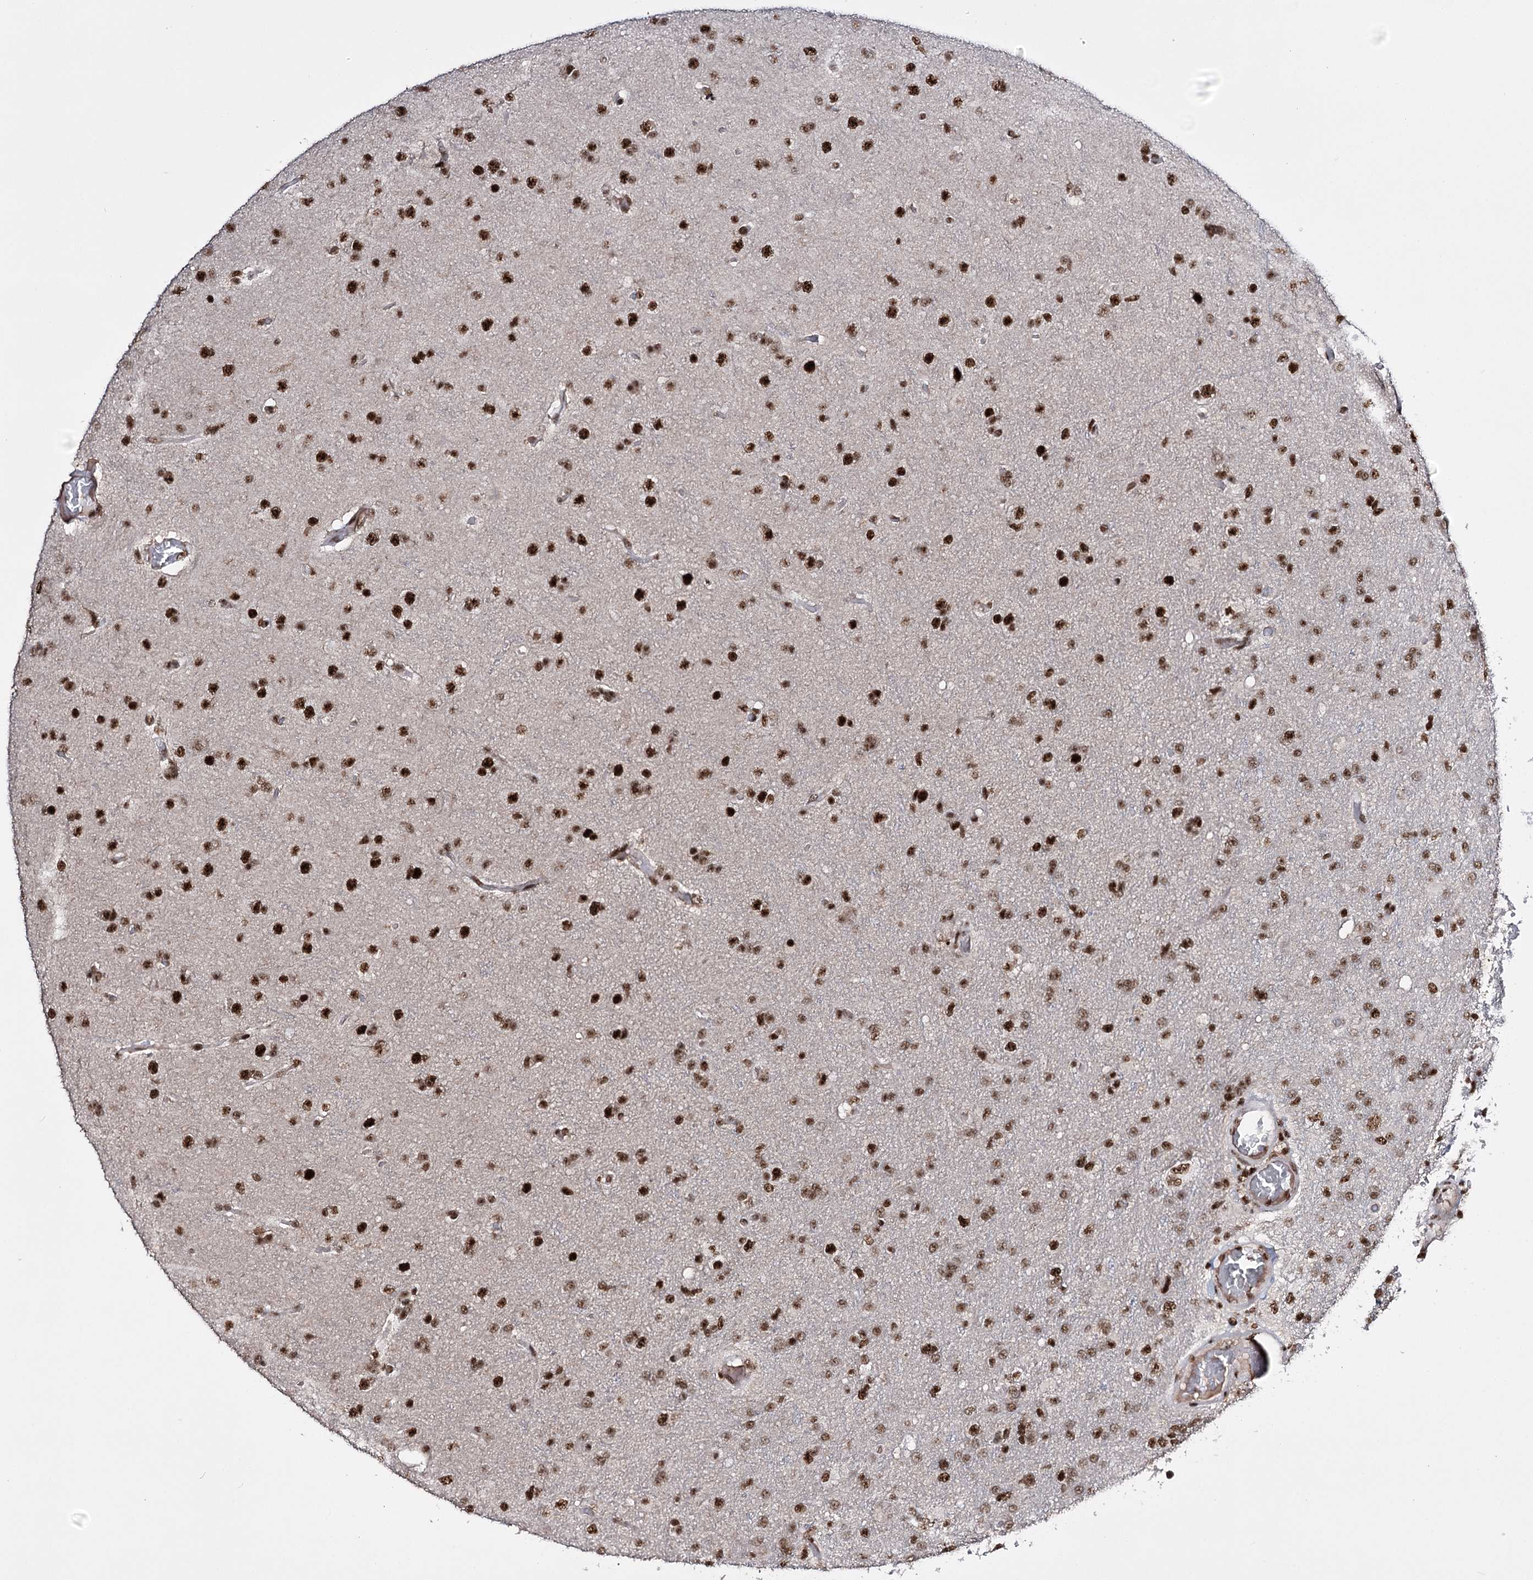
{"staining": {"intensity": "strong", "quantity": ">75%", "location": "nuclear"}, "tissue": "glioma", "cell_type": "Tumor cells", "image_type": "cancer", "snomed": [{"axis": "morphology", "description": "Glioma, malignant, High grade"}, {"axis": "topography", "description": "Brain"}], "caption": "High-power microscopy captured an immunohistochemistry micrograph of high-grade glioma (malignant), revealing strong nuclear staining in approximately >75% of tumor cells. The staining was performed using DAB, with brown indicating positive protein expression. Nuclei are stained blue with hematoxylin.", "gene": "PRPF40A", "patient": {"sex": "male", "age": 61}}